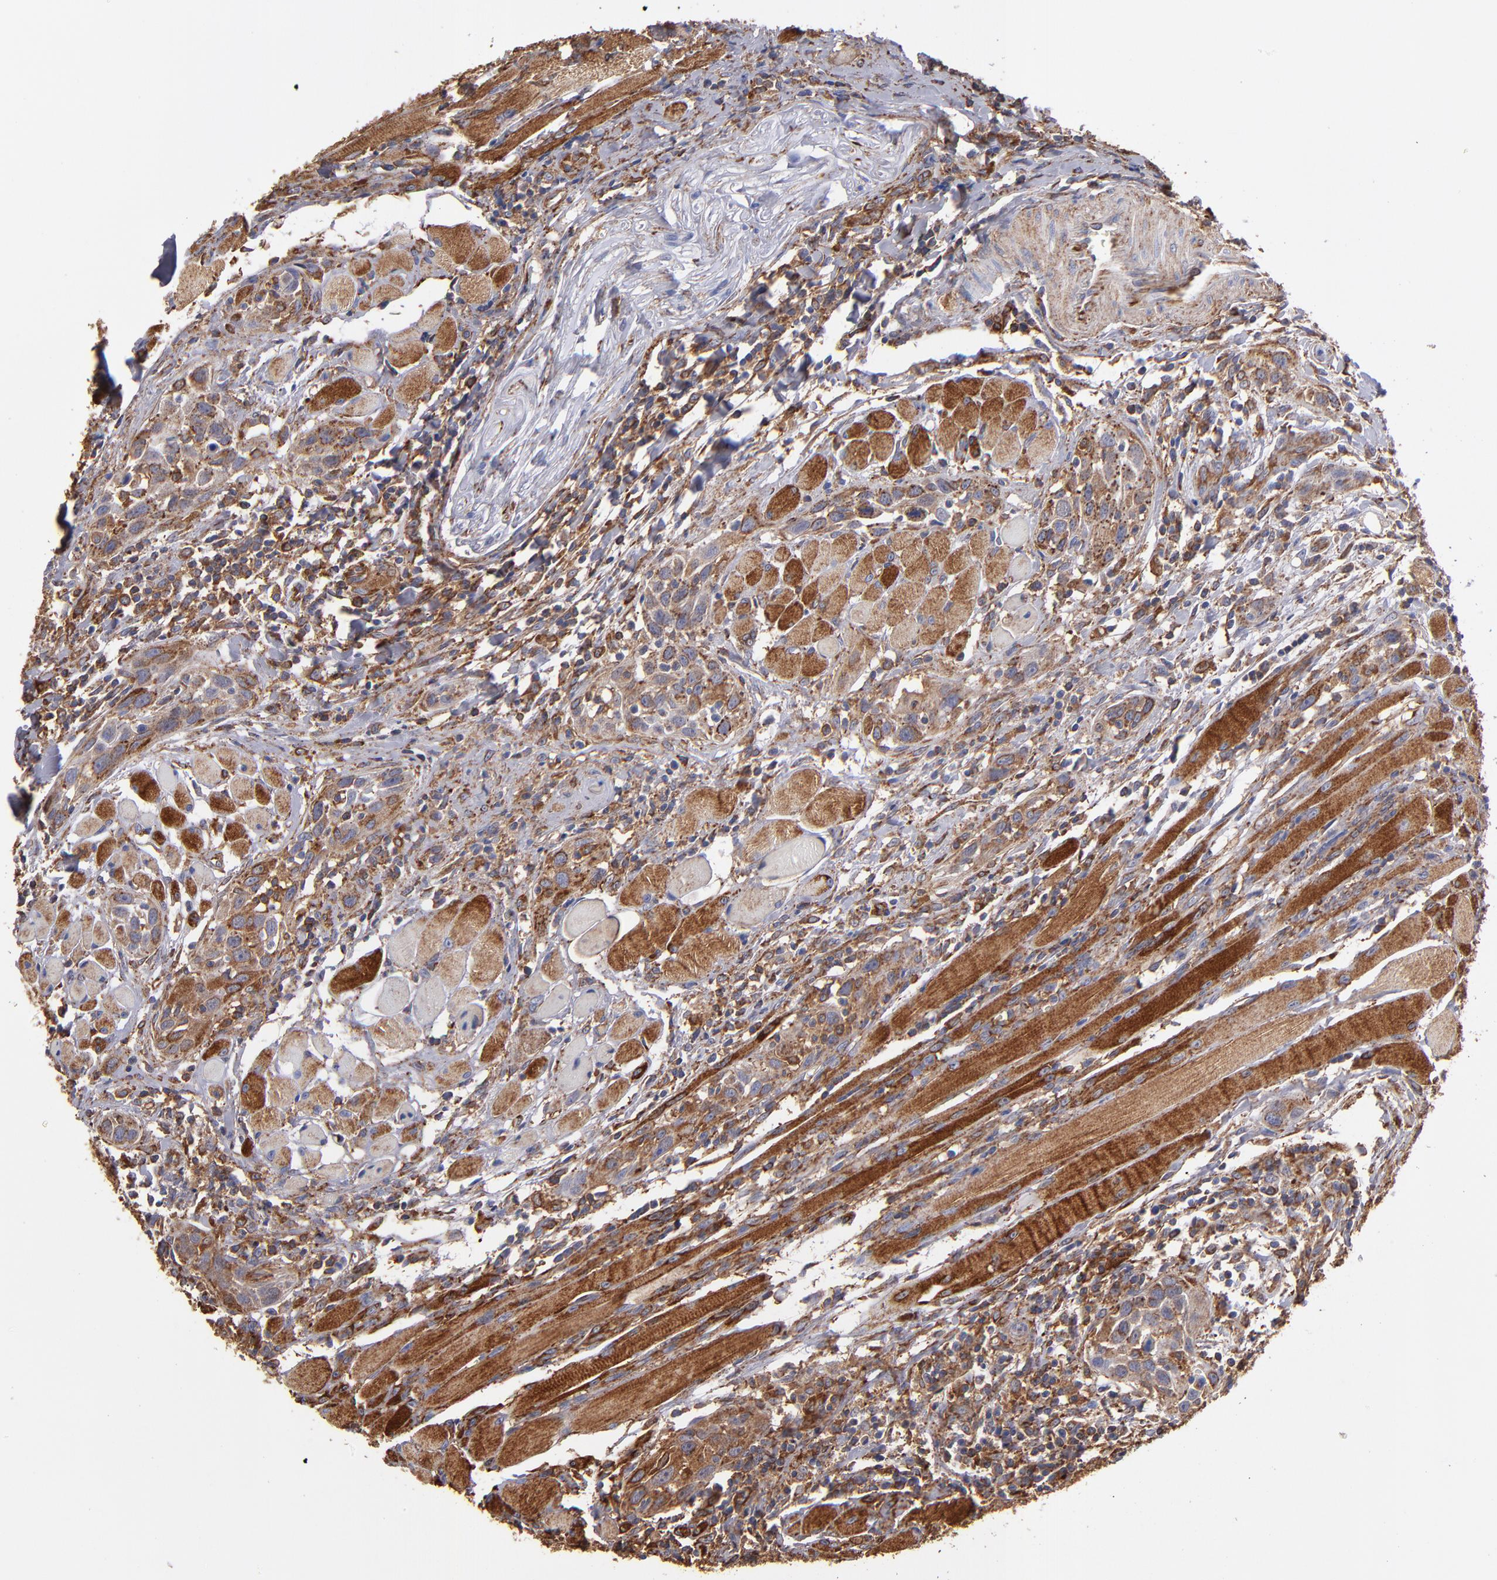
{"staining": {"intensity": "moderate", "quantity": ">75%", "location": "cytoplasmic/membranous"}, "tissue": "head and neck cancer", "cell_type": "Tumor cells", "image_type": "cancer", "snomed": [{"axis": "morphology", "description": "Squamous cell carcinoma, NOS"}, {"axis": "topography", "description": "Oral tissue"}, {"axis": "topography", "description": "Head-Neck"}], "caption": "Protein analysis of head and neck cancer tissue shows moderate cytoplasmic/membranous expression in approximately >75% of tumor cells. Using DAB (3,3'-diaminobenzidine) (brown) and hematoxylin (blue) stains, captured at high magnification using brightfield microscopy.", "gene": "MVP", "patient": {"sex": "female", "age": 50}}